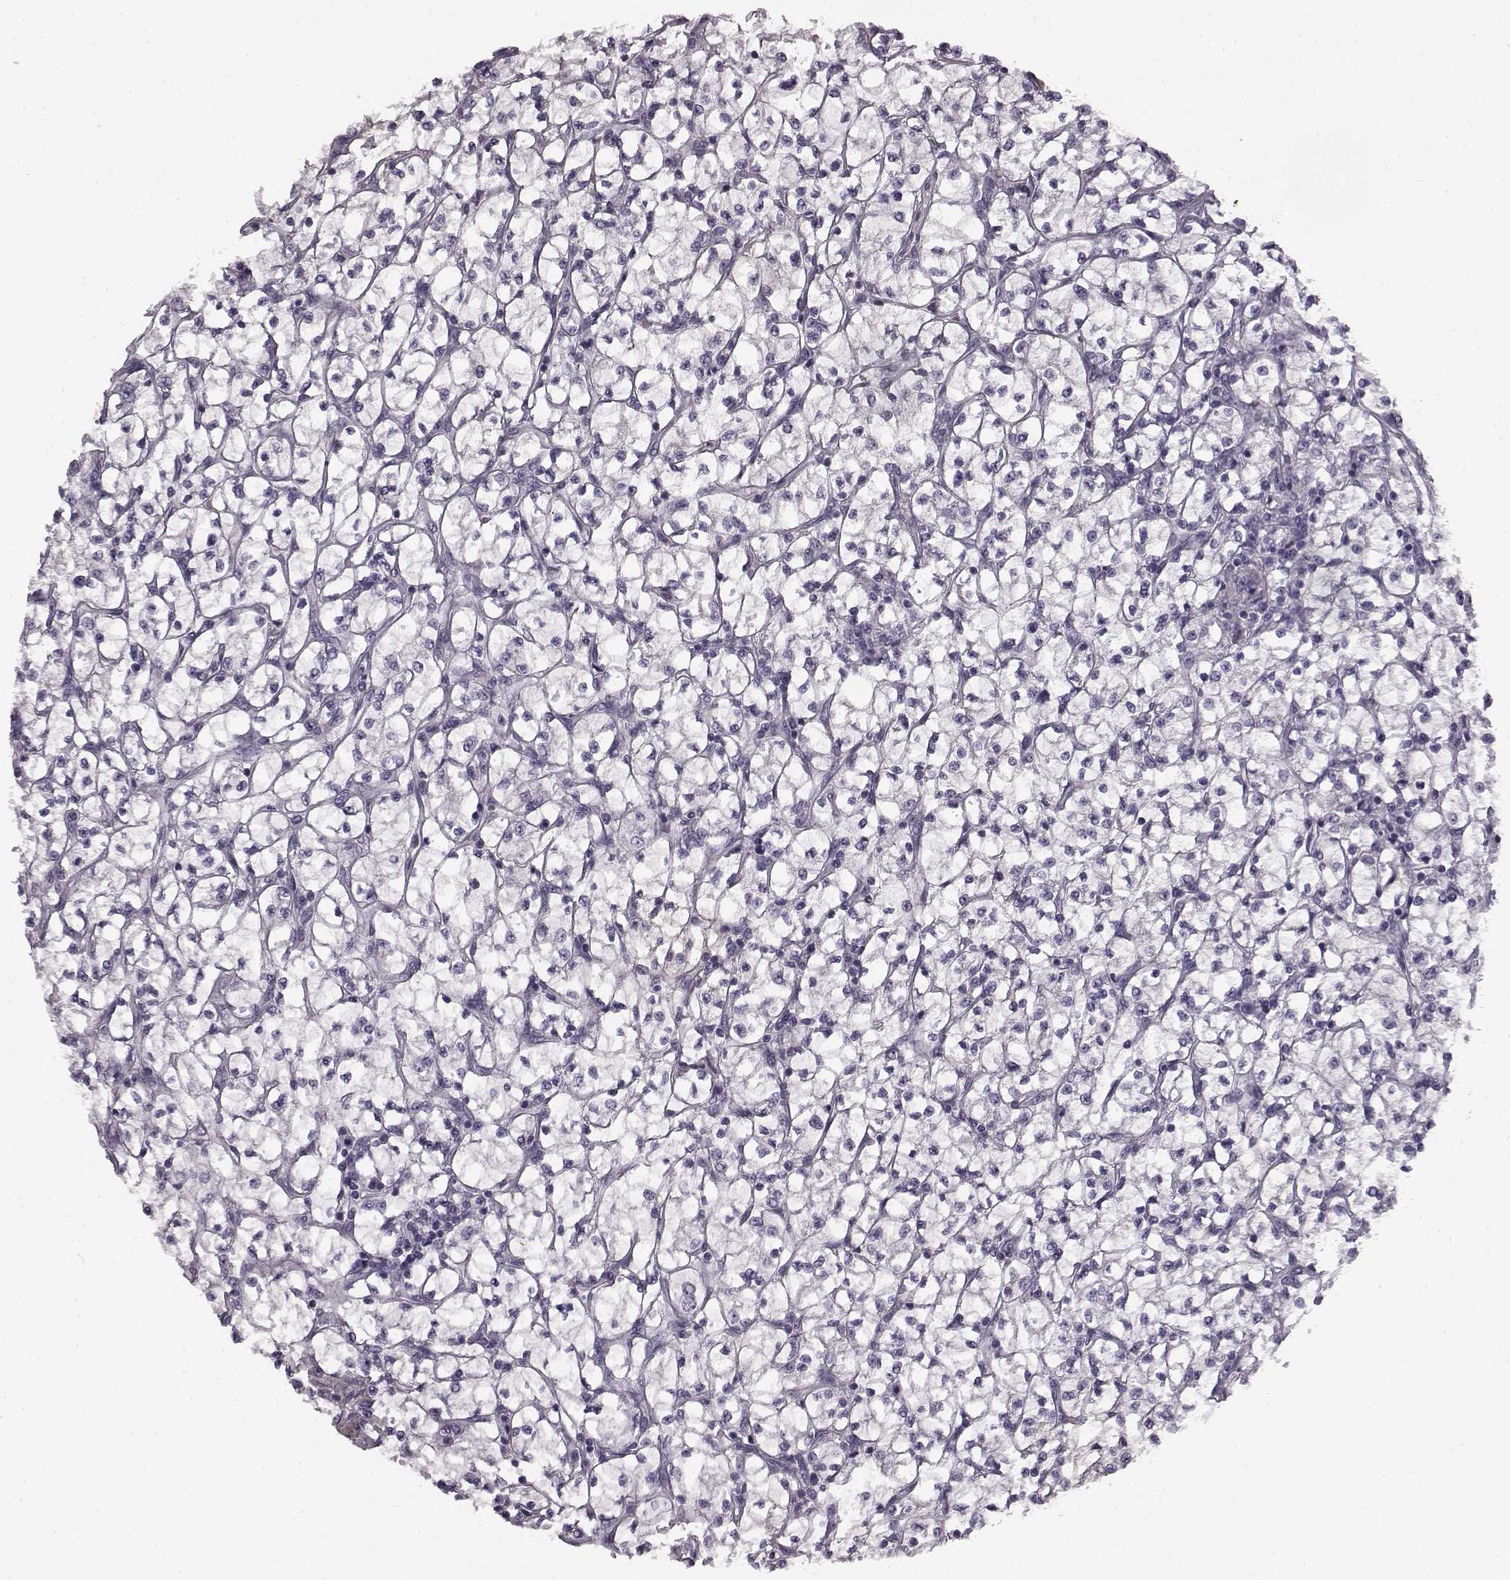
{"staining": {"intensity": "negative", "quantity": "none", "location": "none"}, "tissue": "renal cancer", "cell_type": "Tumor cells", "image_type": "cancer", "snomed": [{"axis": "morphology", "description": "Adenocarcinoma, NOS"}, {"axis": "topography", "description": "Kidney"}], "caption": "The image displays no staining of tumor cells in renal adenocarcinoma.", "gene": "ODAD4", "patient": {"sex": "female", "age": 64}}